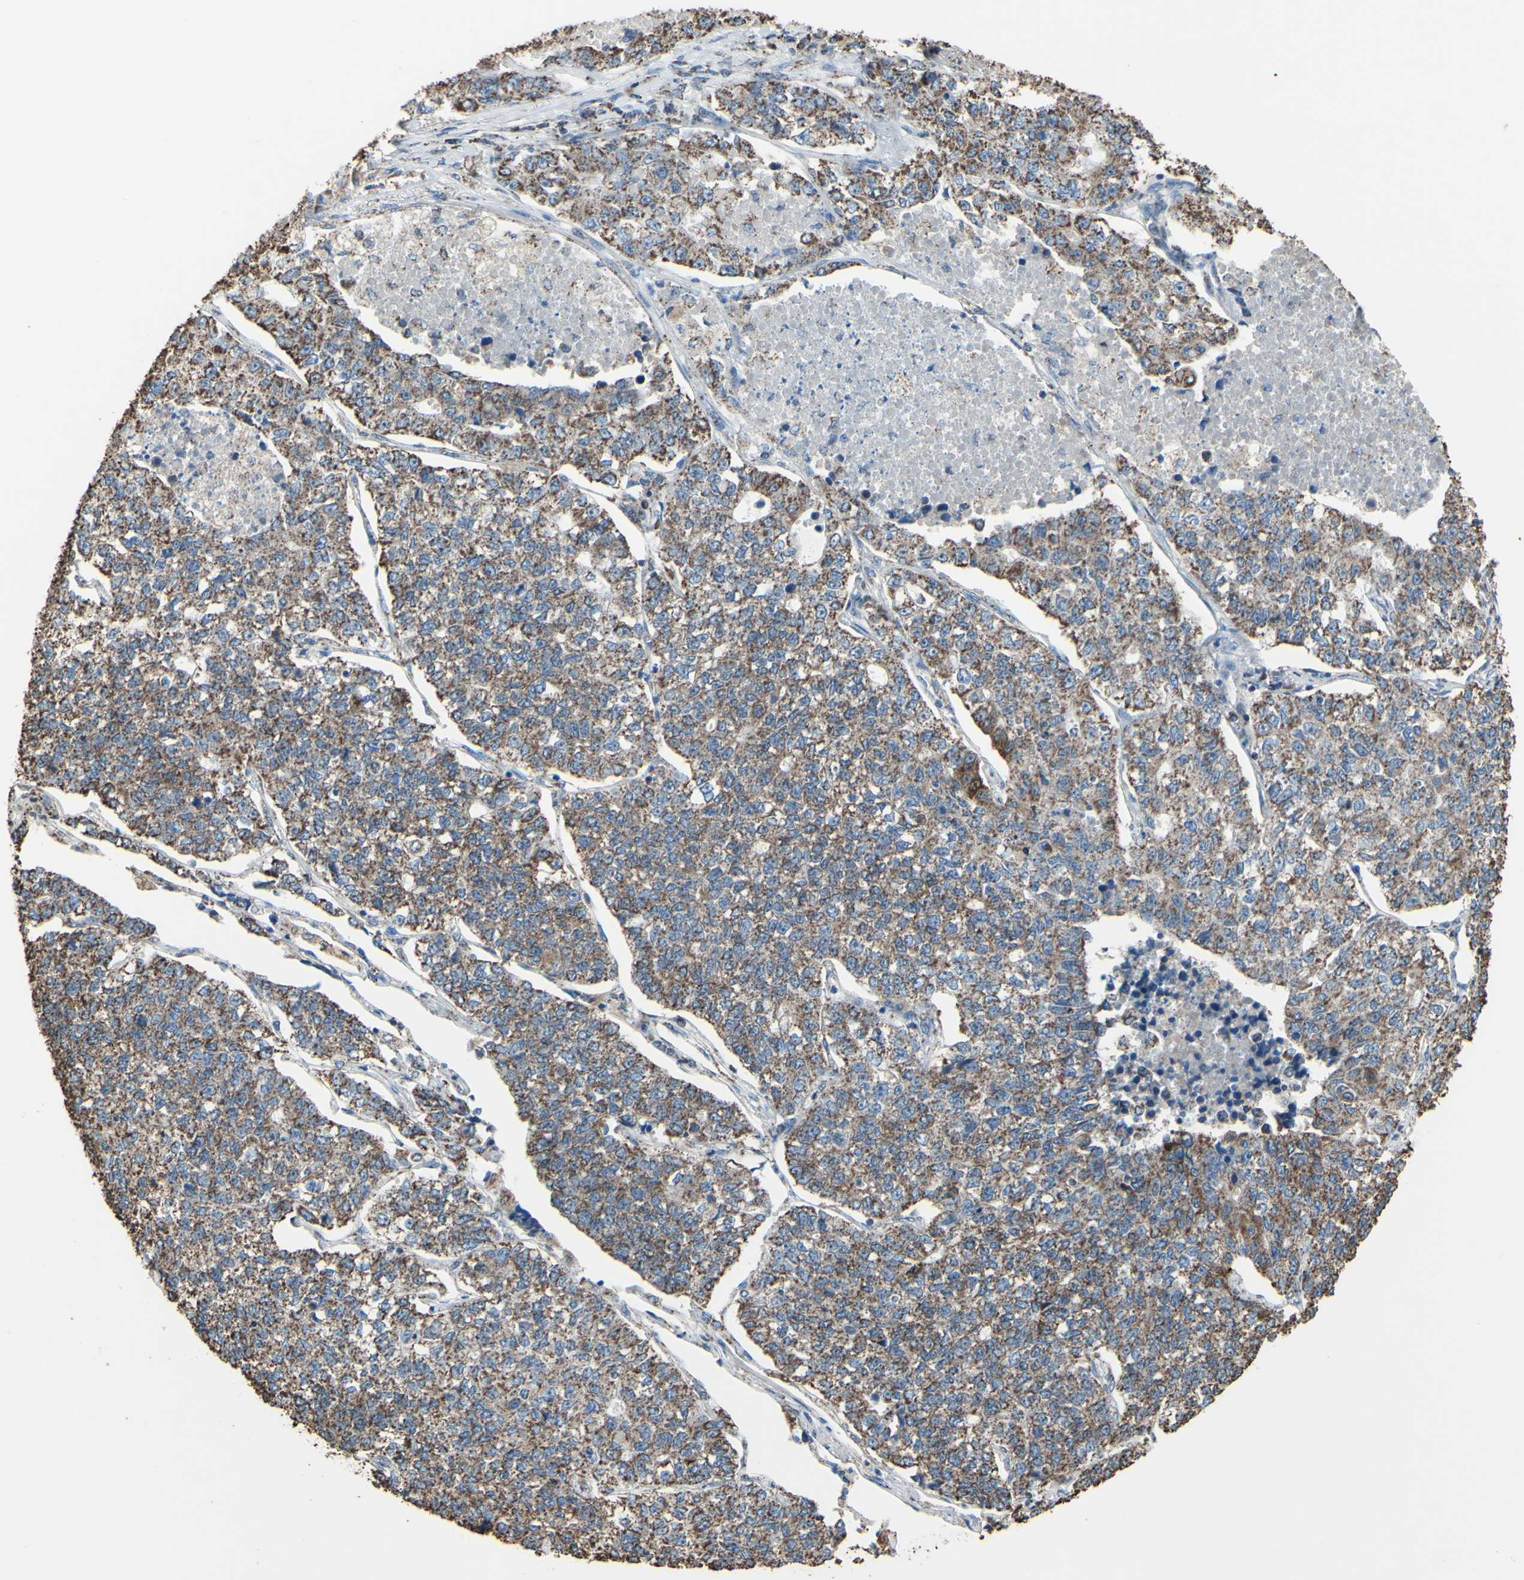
{"staining": {"intensity": "moderate", "quantity": ">75%", "location": "cytoplasmic/membranous"}, "tissue": "lung cancer", "cell_type": "Tumor cells", "image_type": "cancer", "snomed": [{"axis": "morphology", "description": "Adenocarcinoma, NOS"}, {"axis": "topography", "description": "Lung"}], "caption": "Brown immunohistochemical staining in lung cancer demonstrates moderate cytoplasmic/membranous staining in about >75% of tumor cells.", "gene": "CMKLR2", "patient": {"sex": "male", "age": 49}}